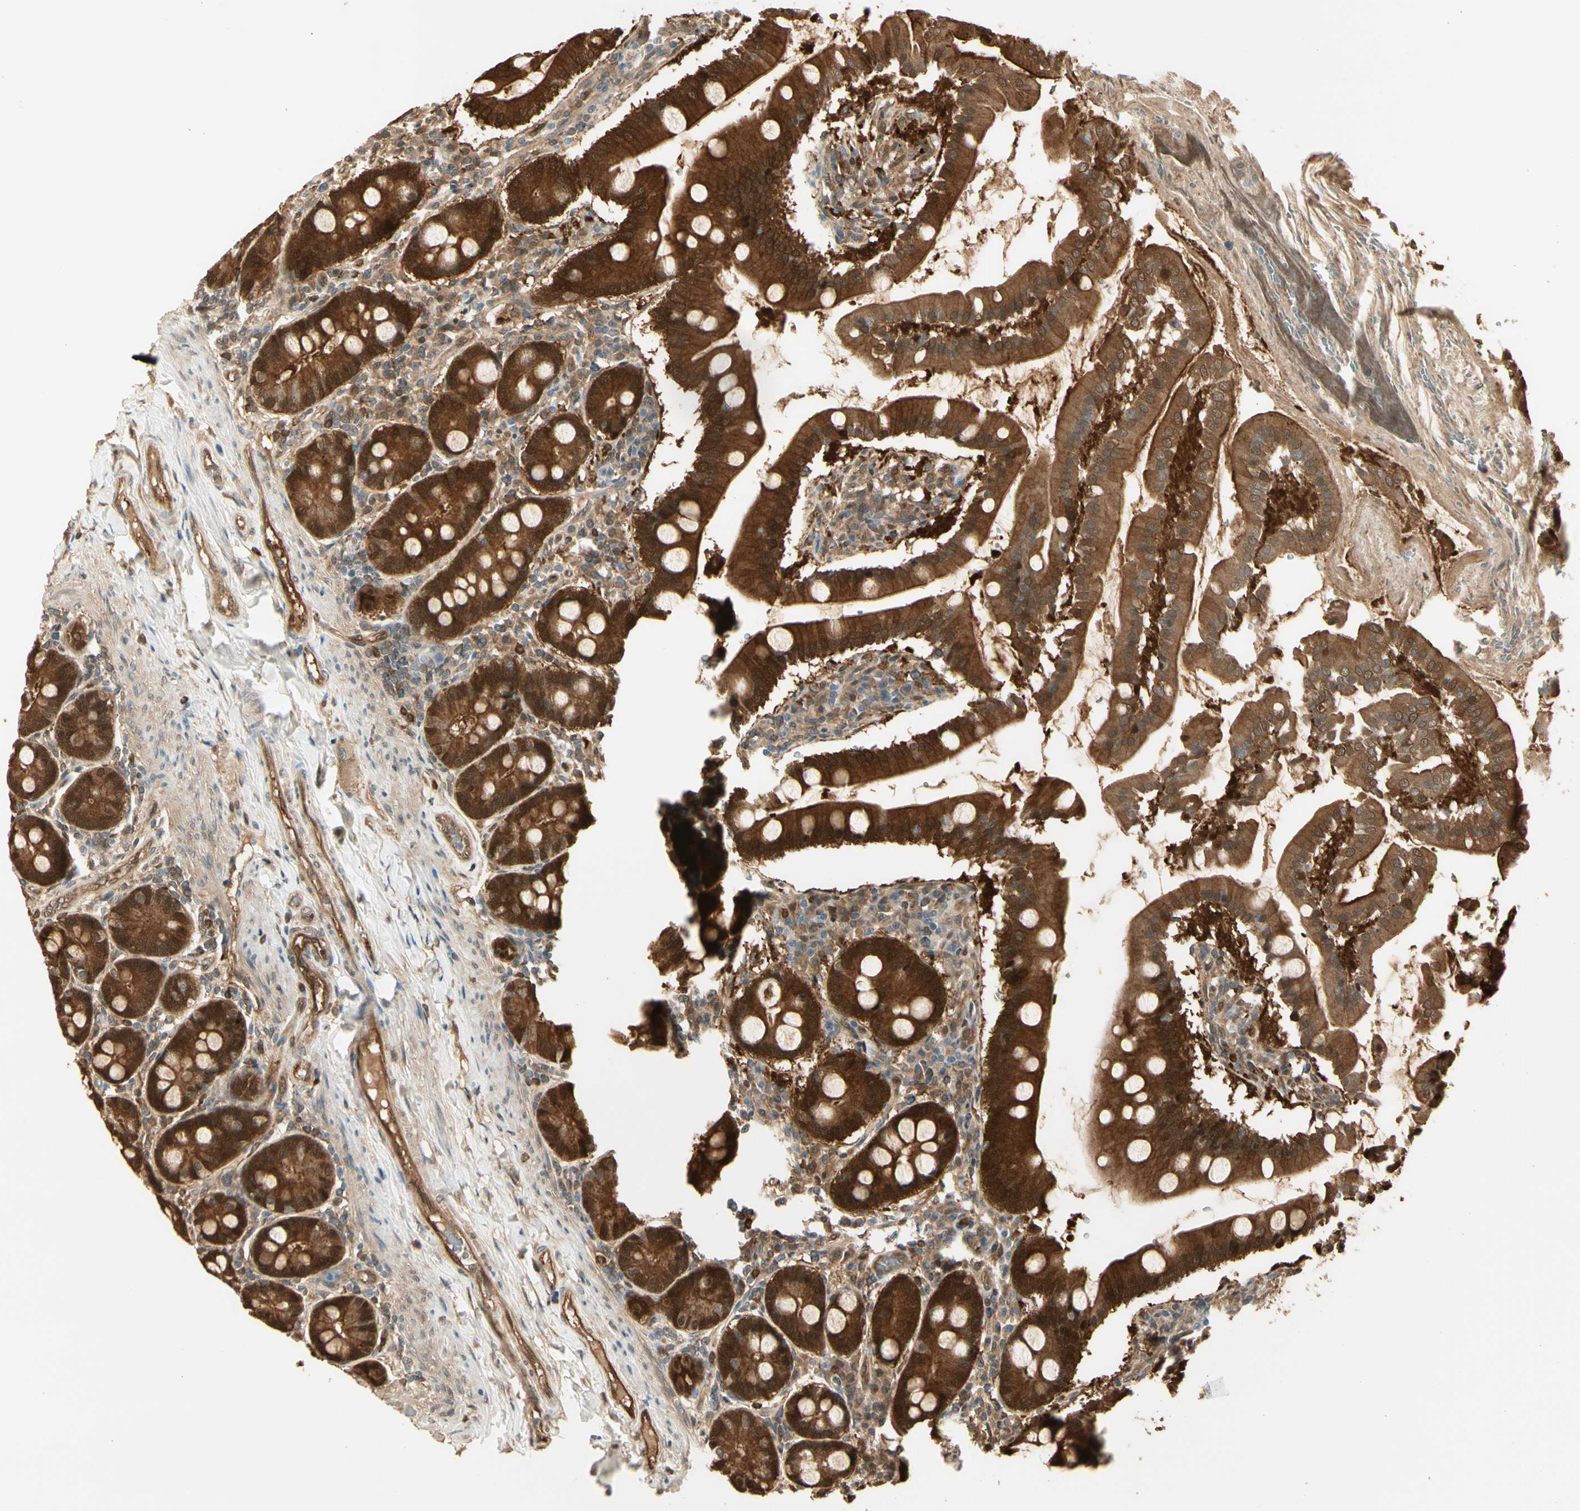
{"staining": {"intensity": "strong", "quantity": ">75%", "location": "cytoplasmic/membranous,nuclear"}, "tissue": "duodenum", "cell_type": "Glandular cells", "image_type": "normal", "snomed": [{"axis": "morphology", "description": "Normal tissue, NOS"}, {"axis": "topography", "description": "Duodenum"}], "caption": "Immunohistochemical staining of benign duodenum exhibits >75% levels of strong cytoplasmic/membranous,nuclear protein positivity in approximately >75% of glandular cells. (DAB = brown stain, brightfield microscopy at high magnification).", "gene": "SERPINB6", "patient": {"sex": "male", "age": 50}}